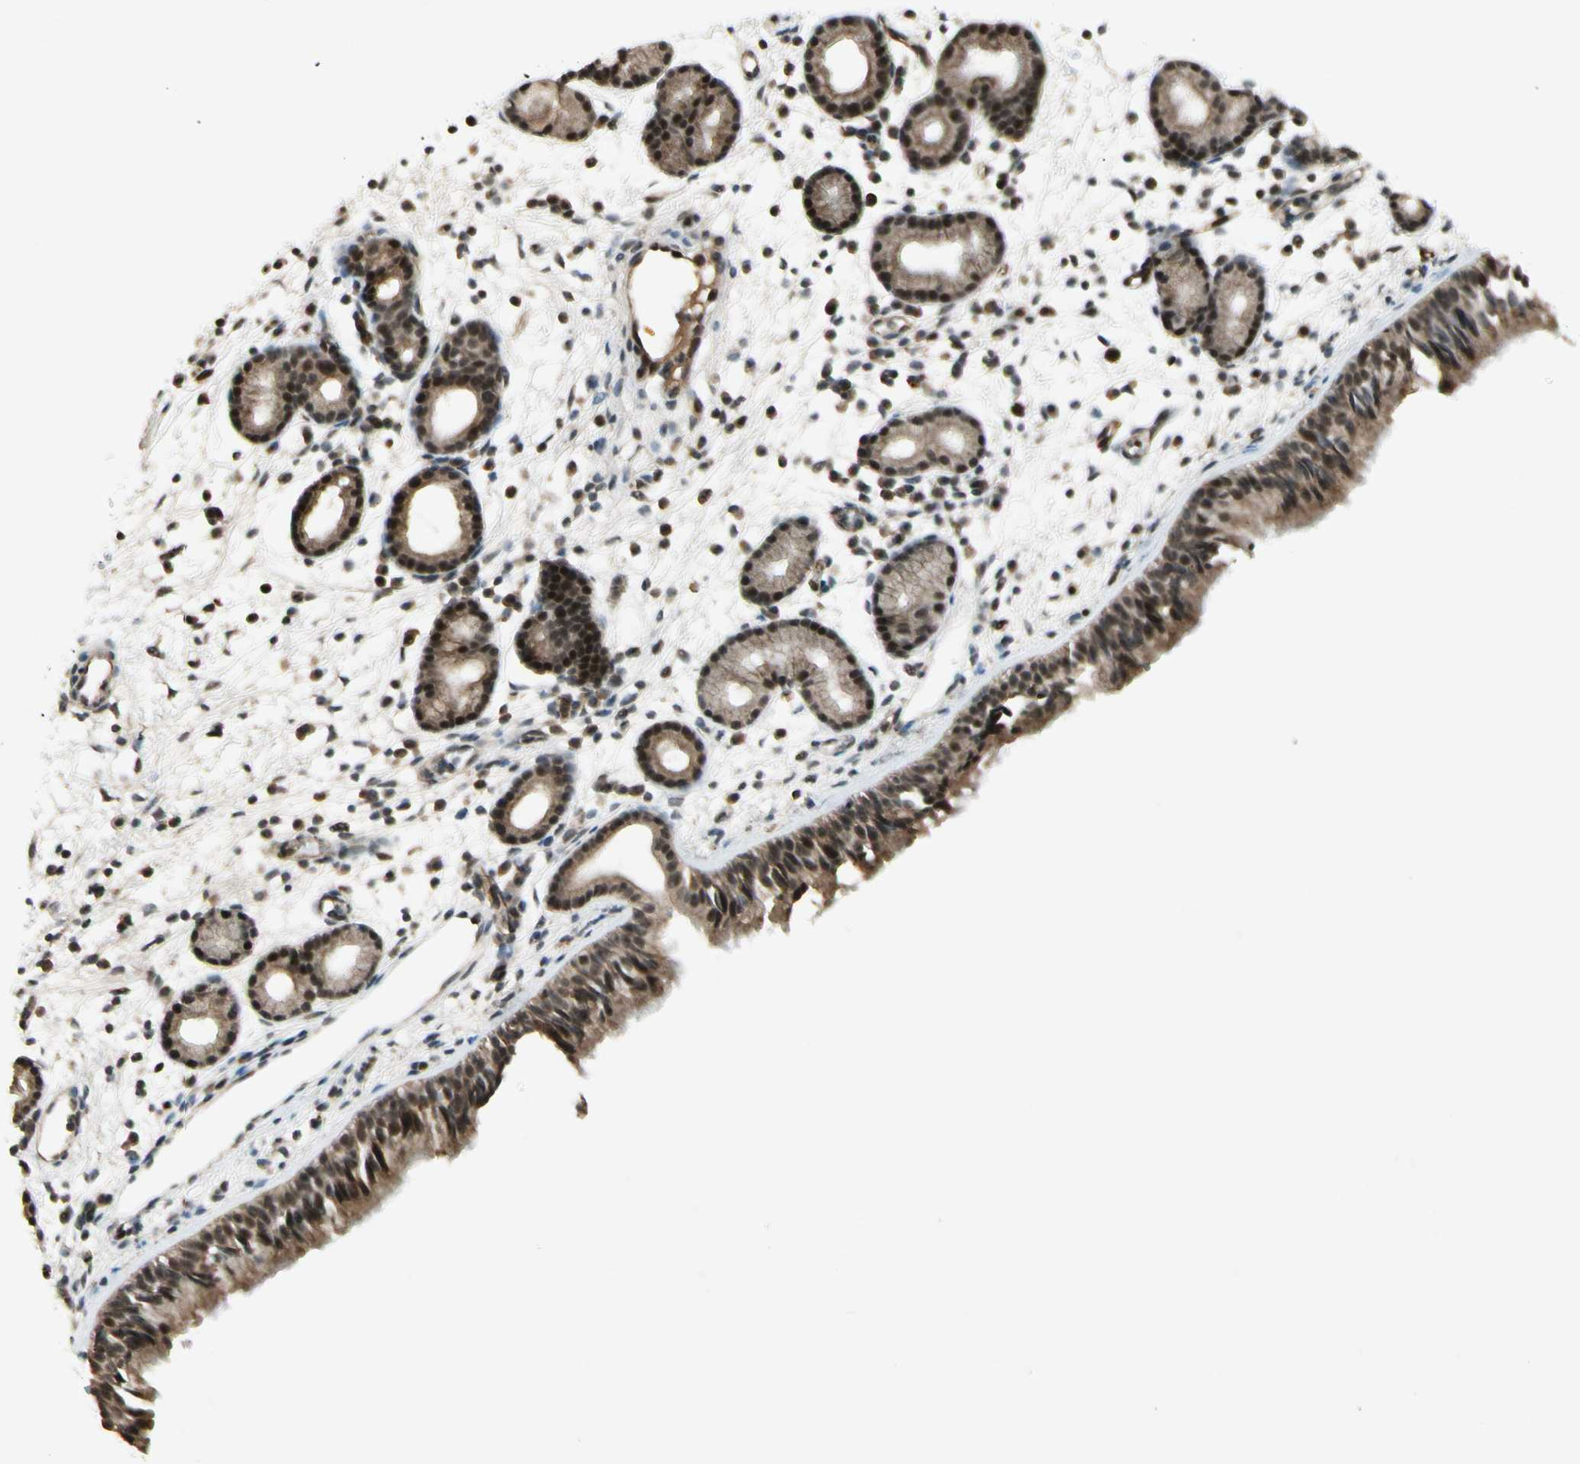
{"staining": {"intensity": "strong", "quantity": ">75%", "location": "cytoplasmic/membranous,nuclear"}, "tissue": "nasopharynx", "cell_type": "Respiratory epithelial cells", "image_type": "normal", "snomed": [{"axis": "morphology", "description": "Normal tissue, NOS"}, {"axis": "morphology", "description": "Inflammation, NOS"}, {"axis": "topography", "description": "Nasopharynx"}], "caption": "Immunohistochemistry (DAB (3,3'-diaminobenzidine)) staining of normal nasopharynx demonstrates strong cytoplasmic/membranous,nuclear protein positivity in about >75% of respiratory epithelial cells. (Stains: DAB in brown, nuclei in blue, Microscopy: brightfield microscopy at high magnification).", "gene": "CDK11A", "patient": {"sex": "female", "age": 55}}